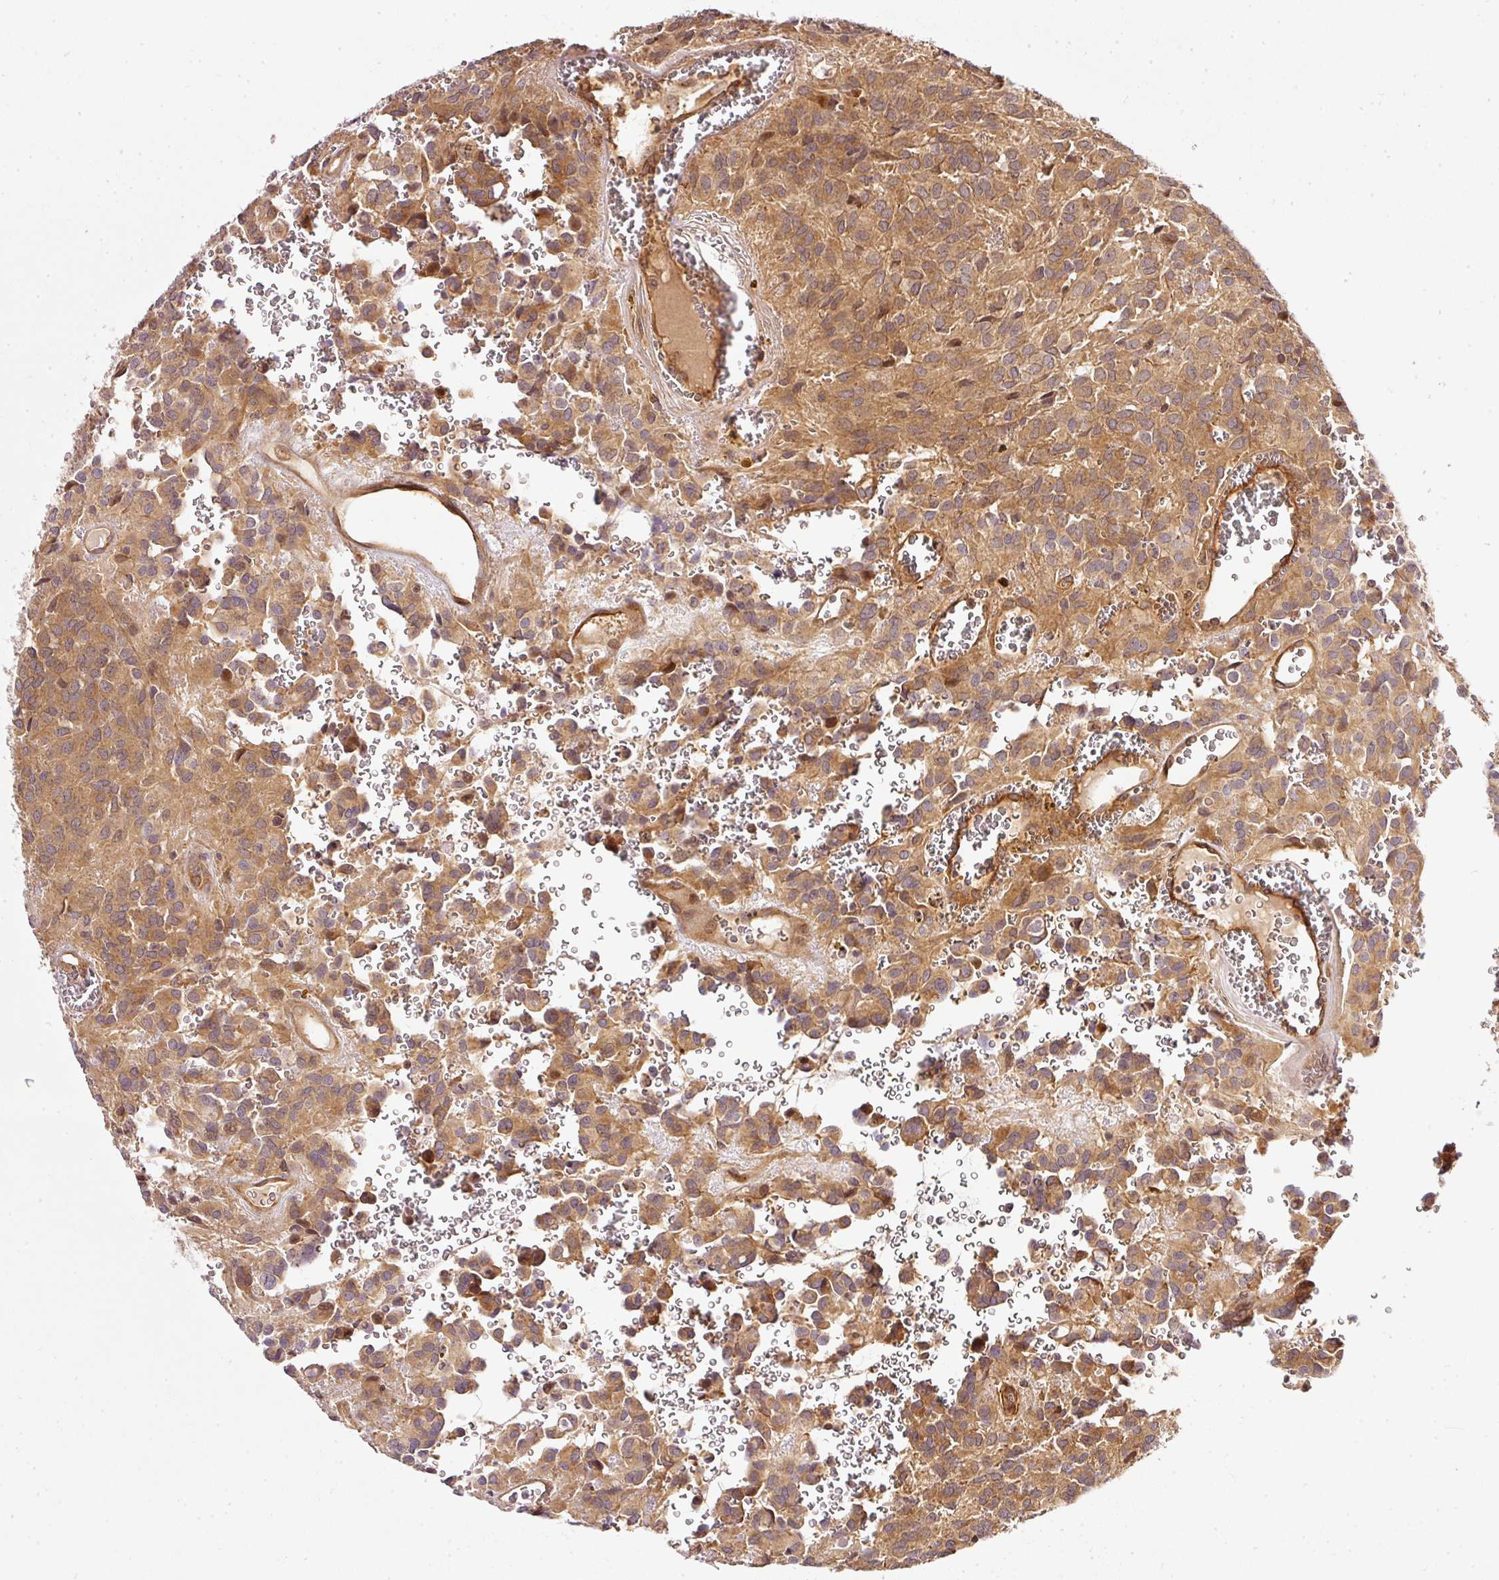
{"staining": {"intensity": "moderate", "quantity": ">75%", "location": "cytoplasmic/membranous"}, "tissue": "glioma", "cell_type": "Tumor cells", "image_type": "cancer", "snomed": [{"axis": "morphology", "description": "Glioma, malignant, Low grade"}, {"axis": "topography", "description": "Brain"}], "caption": "Immunohistochemical staining of human glioma demonstrates medium levels of moderate cytoplasmic/membranous protein expression in approximately >75% of tumor cells.", "gene": "MIF4GD", "patient": {"sex": "male", "age": 56}}